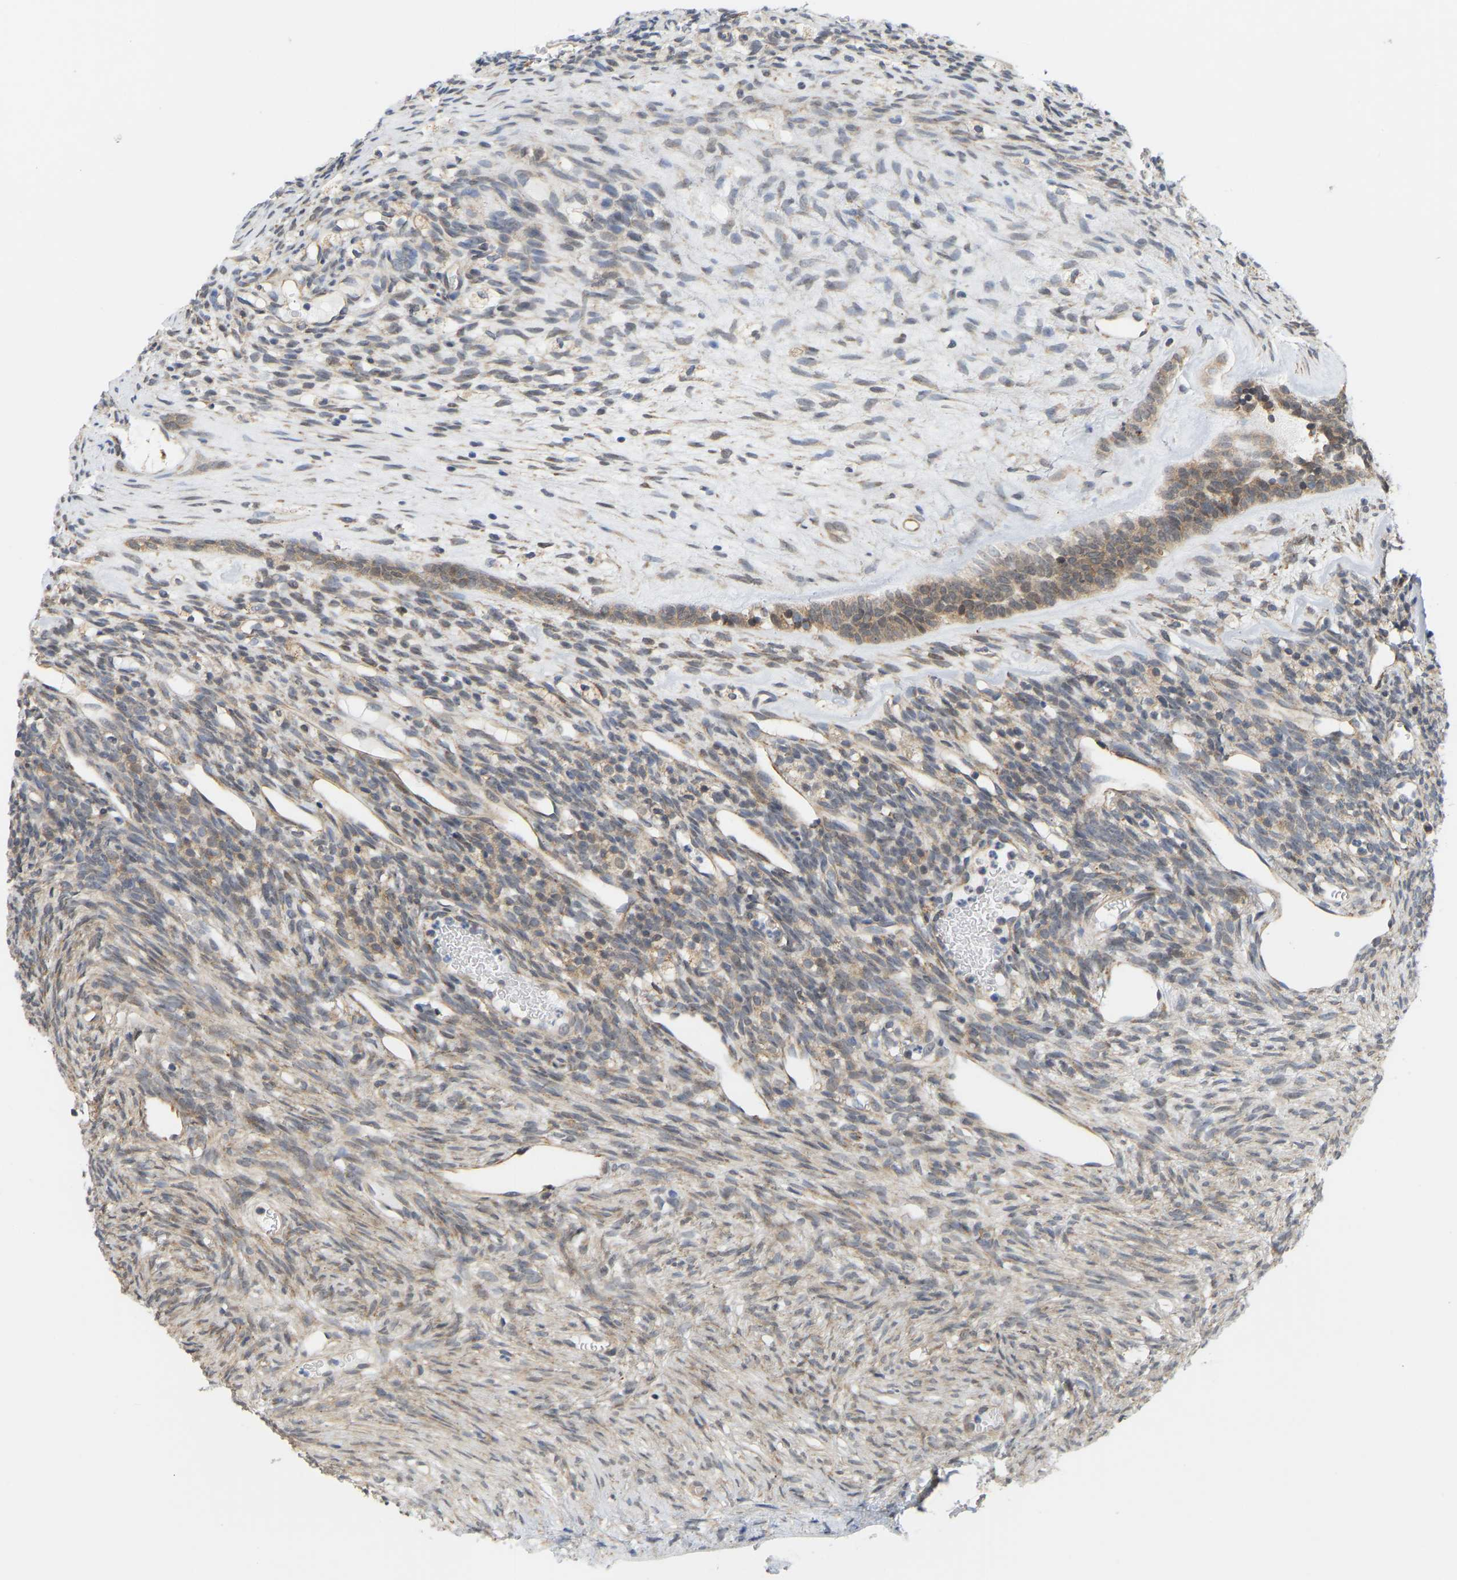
{"staining": {"intensity": "moderate", "quantity": ">75%", "location": "cytoplasmic/membranous"}, "tissue": "ovary", "cell_type": "Follicle cells", "image_type": "normal", "snomed": [{"axis": "morphology", "description": "Normal tissue, NOS"}, {"axis": "topography", "description": "Ovary"}], "caption": "Immunohistochemical staining of normal human ovary exhibits >75% levels of moderate cytoplasmic/membranous protein staining in approximately >75% of follicle cells.", "gene": "BEND3", "patient": {"sex": "female", "age": 33}}